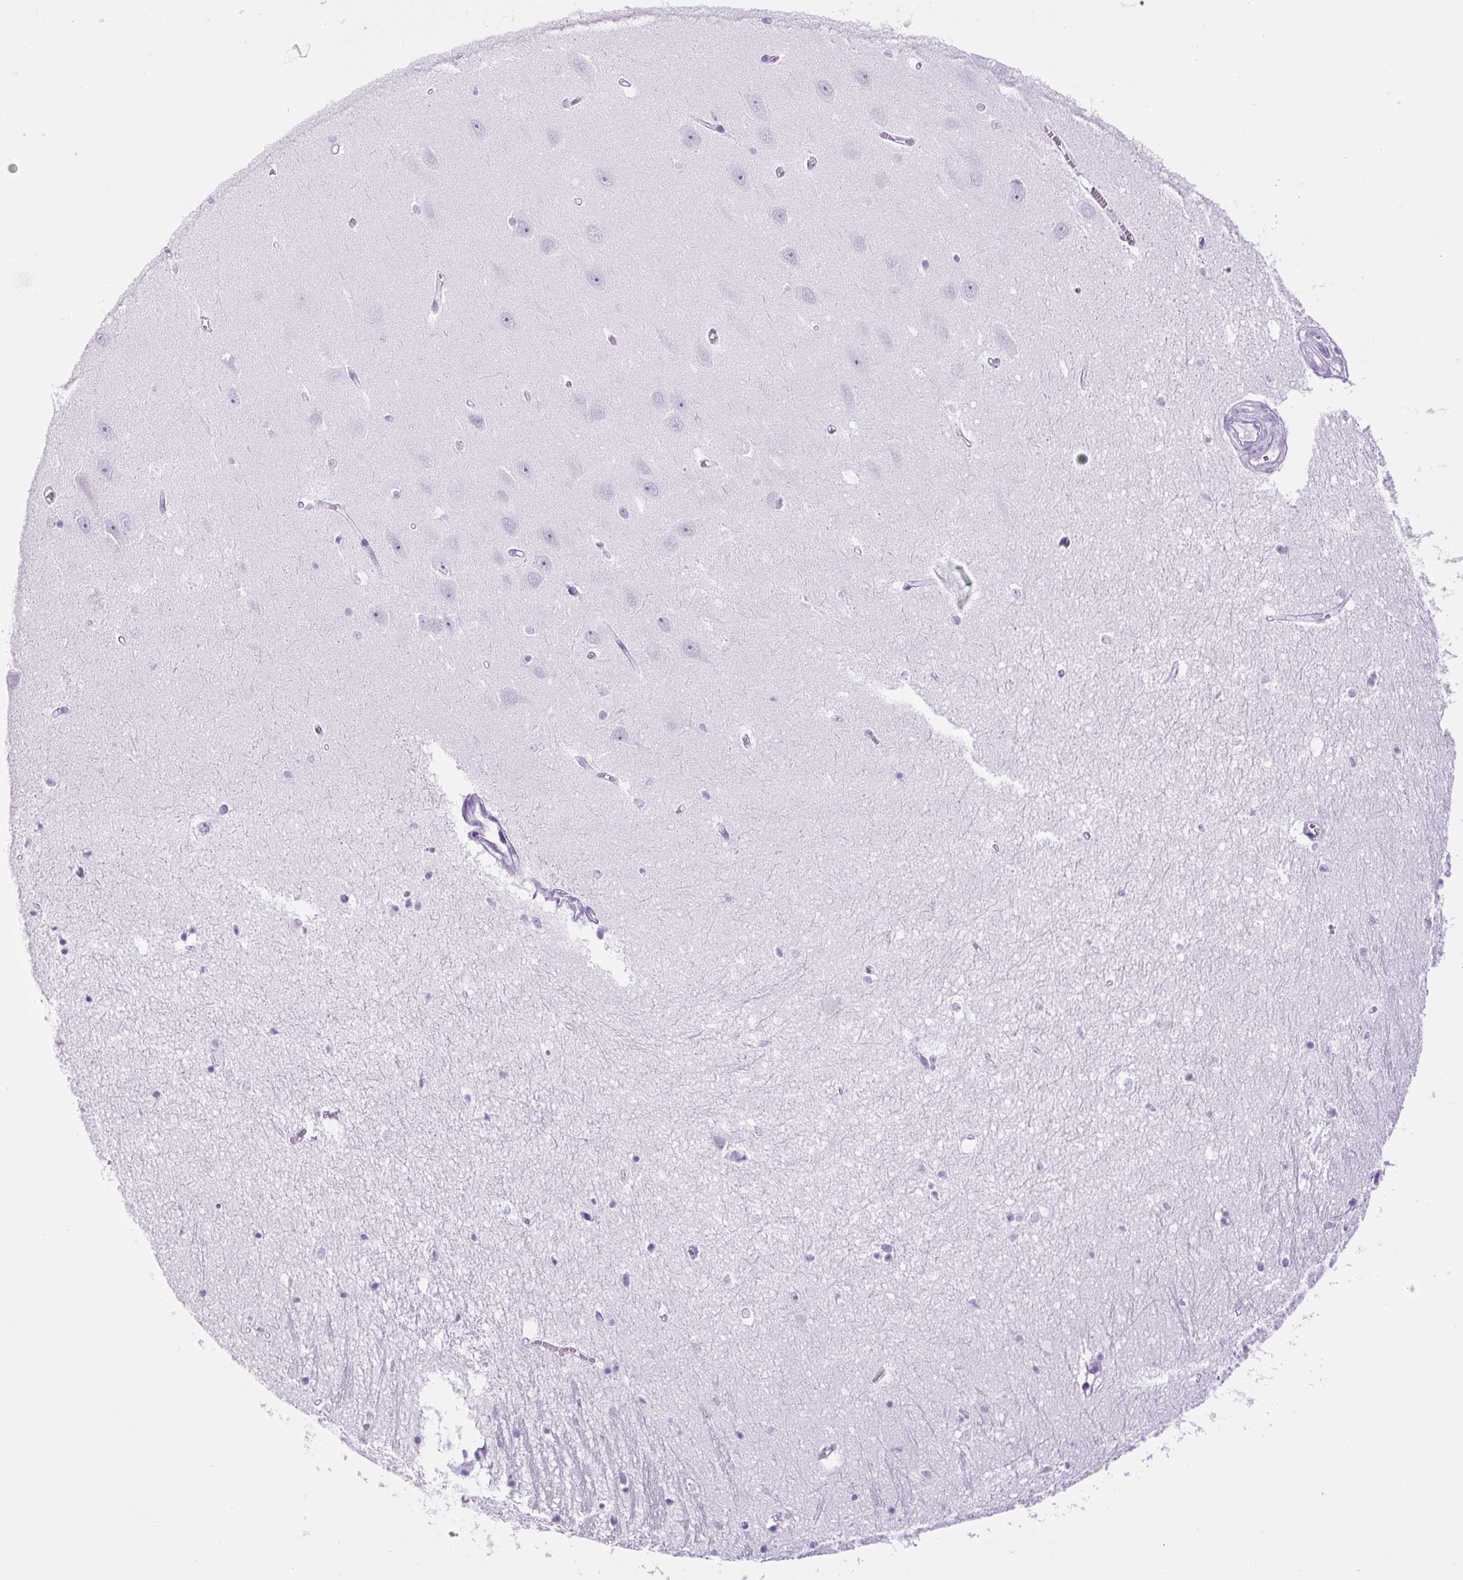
{"staining": {"intensity": "negative", "quantity": "none", "location": "none"}, "tissue": "hippocampus", "cell_type": "Glial cells", "image_type": "normal", "snomed": [{"axis": "morphology", "description": "Normal tissue, NOS"}, {"axis": "topography", "description": "Hippocampus"}], "caption": "IHC of unremarkable hippocampus shows no expression in glial cells.", "gene": "TMEM151B", "patient": {"sex": "female", "age": 64}}